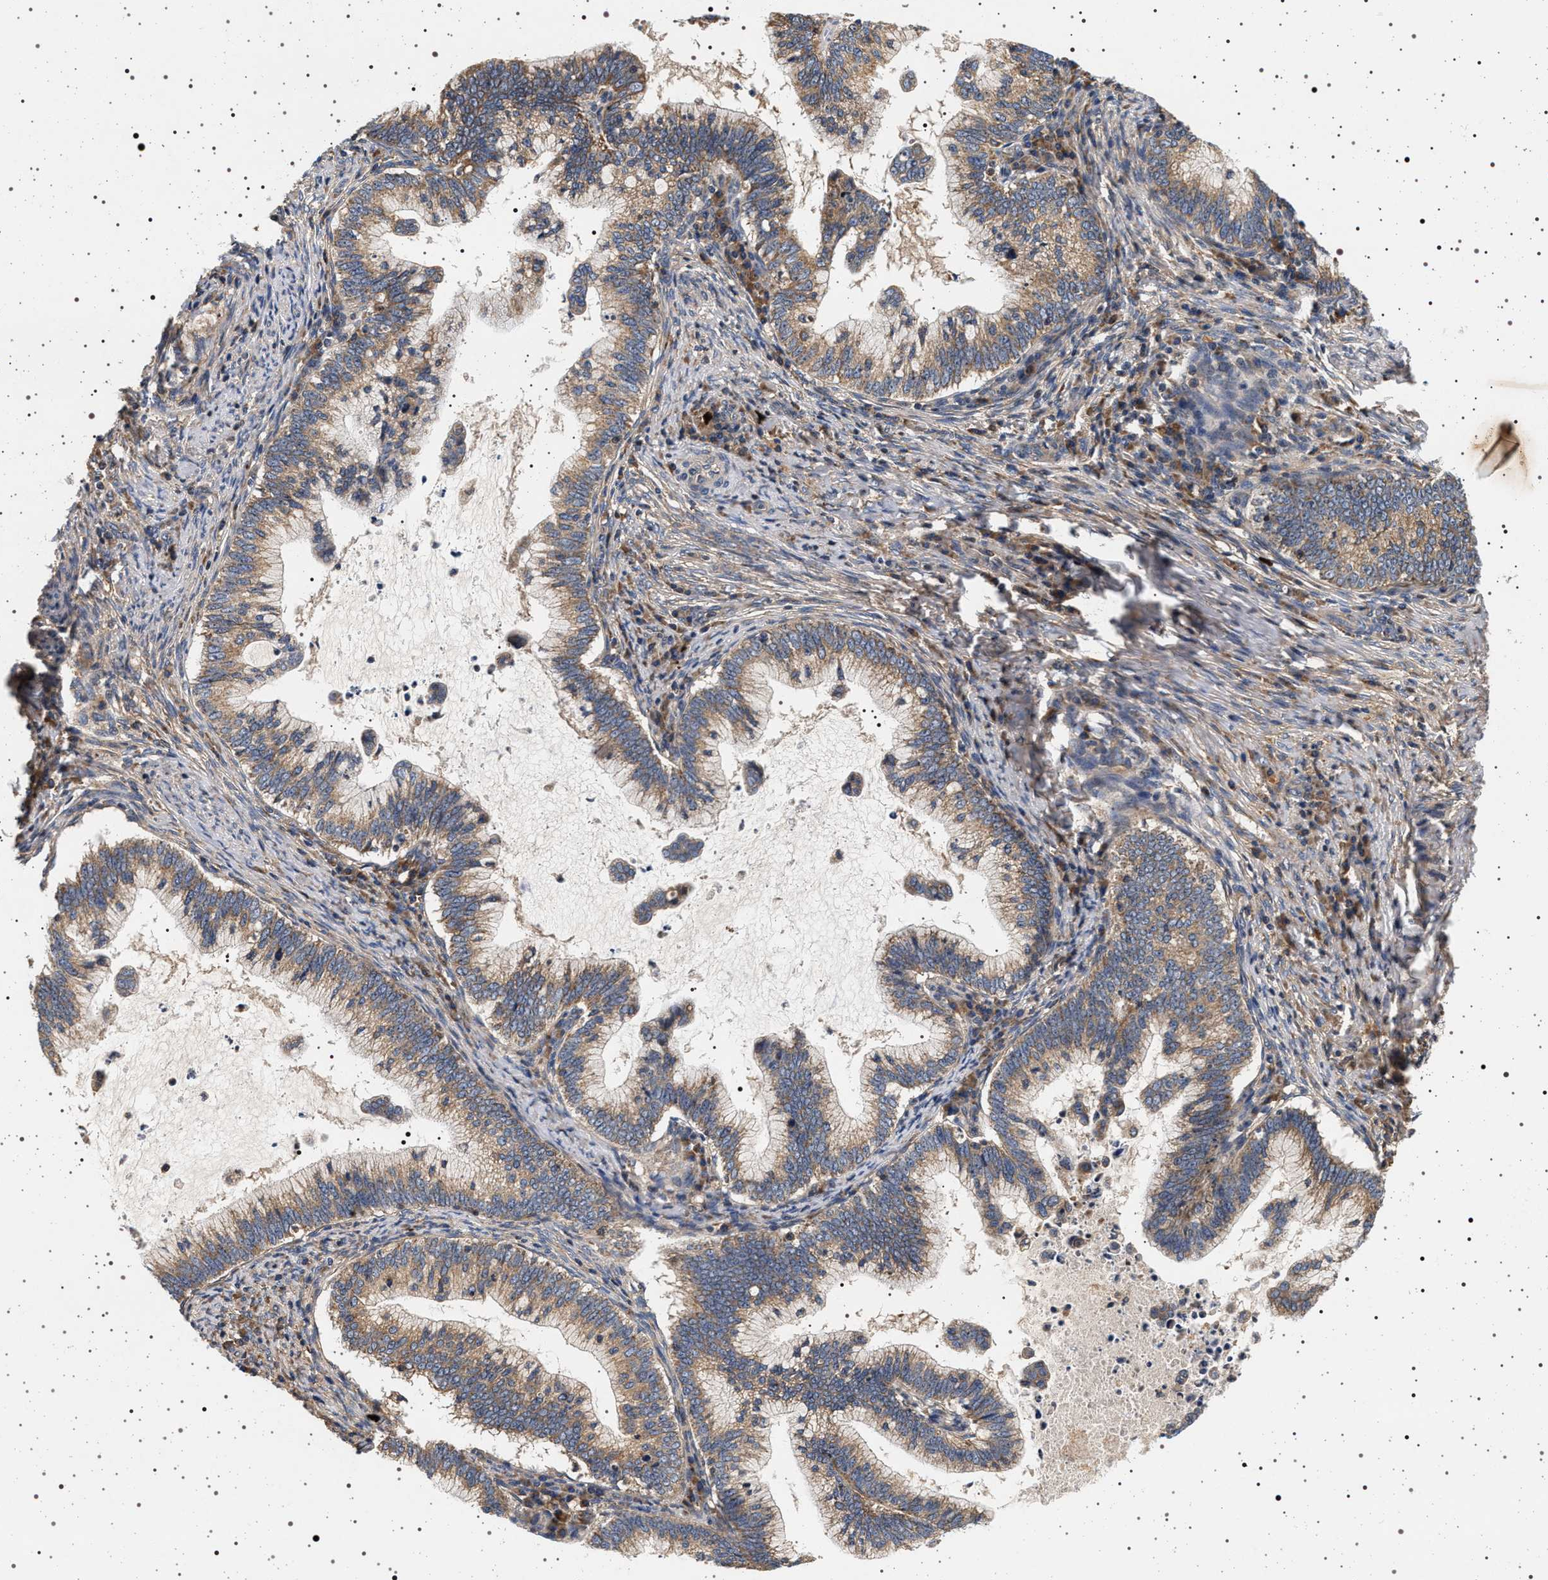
{"staining": {"intensity": "weak", "quantity": ">75%", "location": "cytoplasmic/membranous"}, "tissue": "cervical cancer", "cell_type": "Tumor cells", "image_type": "cancer", "snomed": [{"axis": "morphology", "description": "Adenocarcinoma, NOS"}, {"axis": "topography", "description": "Cervix"}], "caption": "Cervical adenocarcinoma stained with immunohistochemistry displays weak cytoplasmic/membranous positivity in about >75% of tumor cells.", "gene": "DCBLD2", "patient": {"sex": "female", "age": 36}}